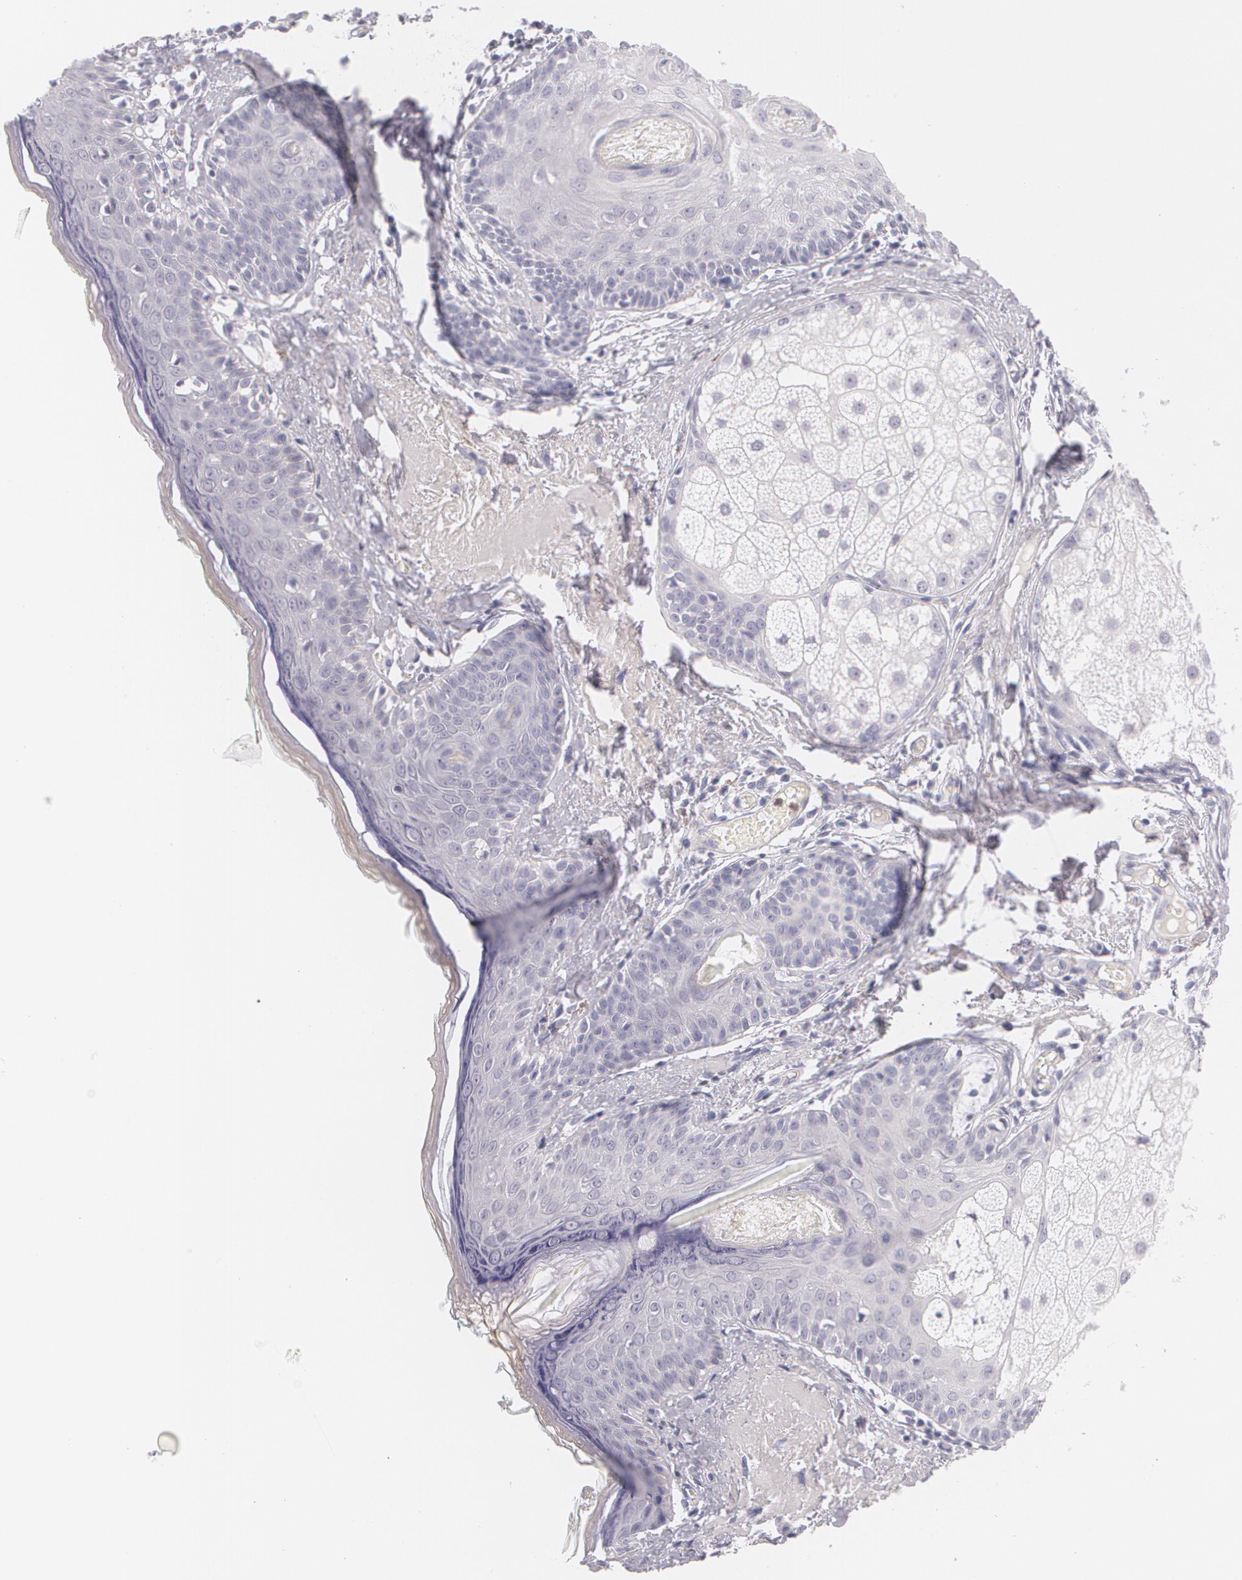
{"staining": {"intensity": "negative", "quantity": "none", "location": "none"}, "tissue": "skin cancer", "cell_type": "Tumor cells", "image_type": "cancer", "snomed": [{"axis": "morphology", "description": "Basal cell carcinoma"}, {"axis": "topography", "description": "Skin"}], "caption": "Immunohistochemistry histopathology image of neoplastic tissue: skin cancer (basal cell carcinoma) stained with DAB (3,3'-diaminobenzidine) demonstrates no significant protein staining in tumor cells.", "gene": "FAM181A", "patient": {"sex": "male", "age": 63}}